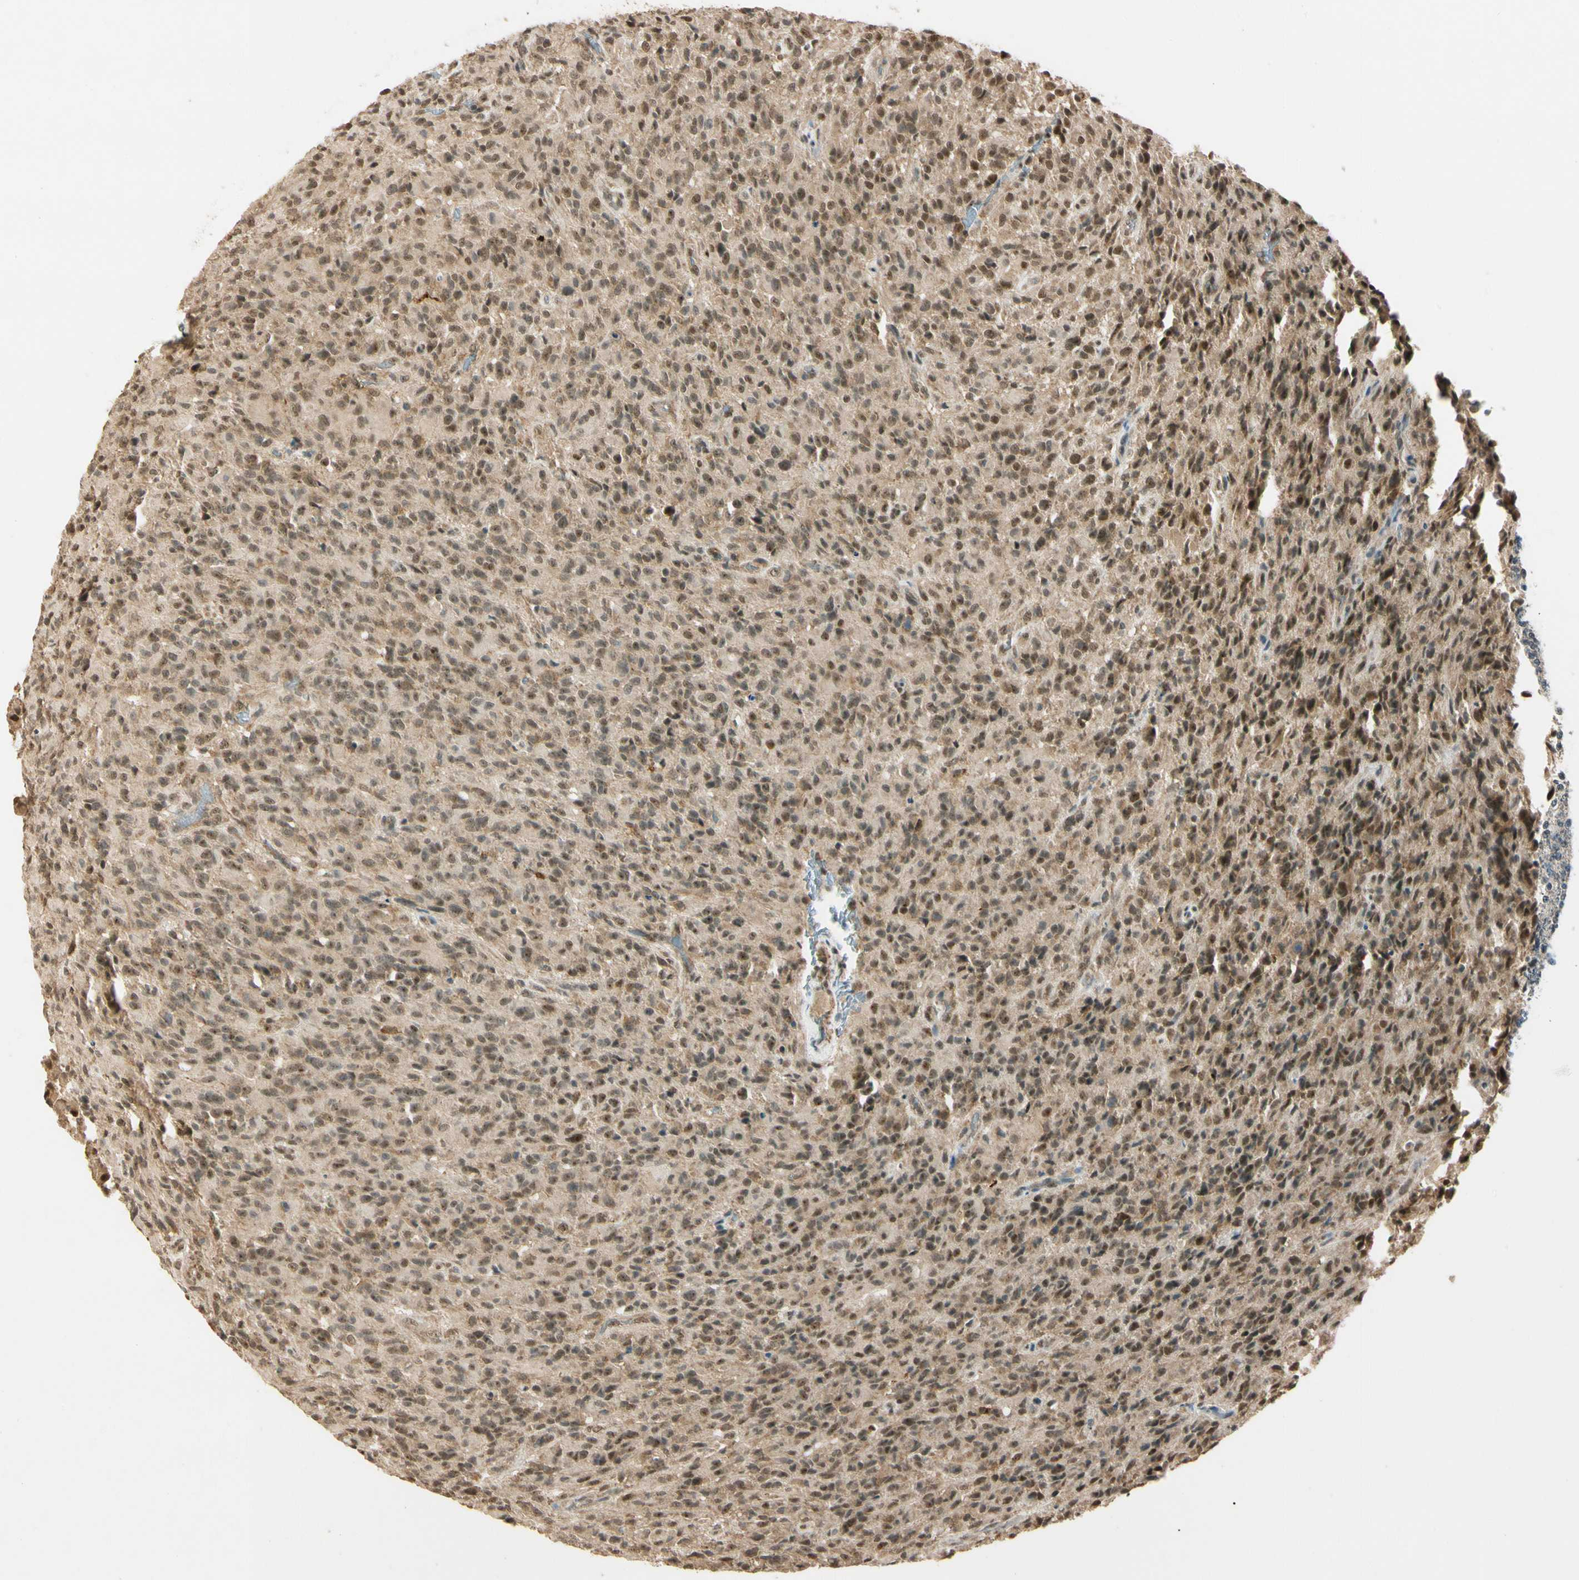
{"staining": {"intensity": "moderate", "quantity": ">75%", "location": "cytoplasmic/membranous,nuclear"}, "tissue": "glioma", "cell_type": "Tumor cells", "image_type": "cancer", "snomed": [{"axis": "morphology", "description": "Glioma, malignant, High grade"}, {"axis": "topography", "description": "Brain"}], "caption": "High-grade glioma (malignant) stained for a protein (brown) demonstrates moderate cytoplasmic/membranous and nuclear positive expression in approximately >75% of tumor cells.", "gene": "ZSCAN12", "patient": {"sex": "male", "age": 71}}